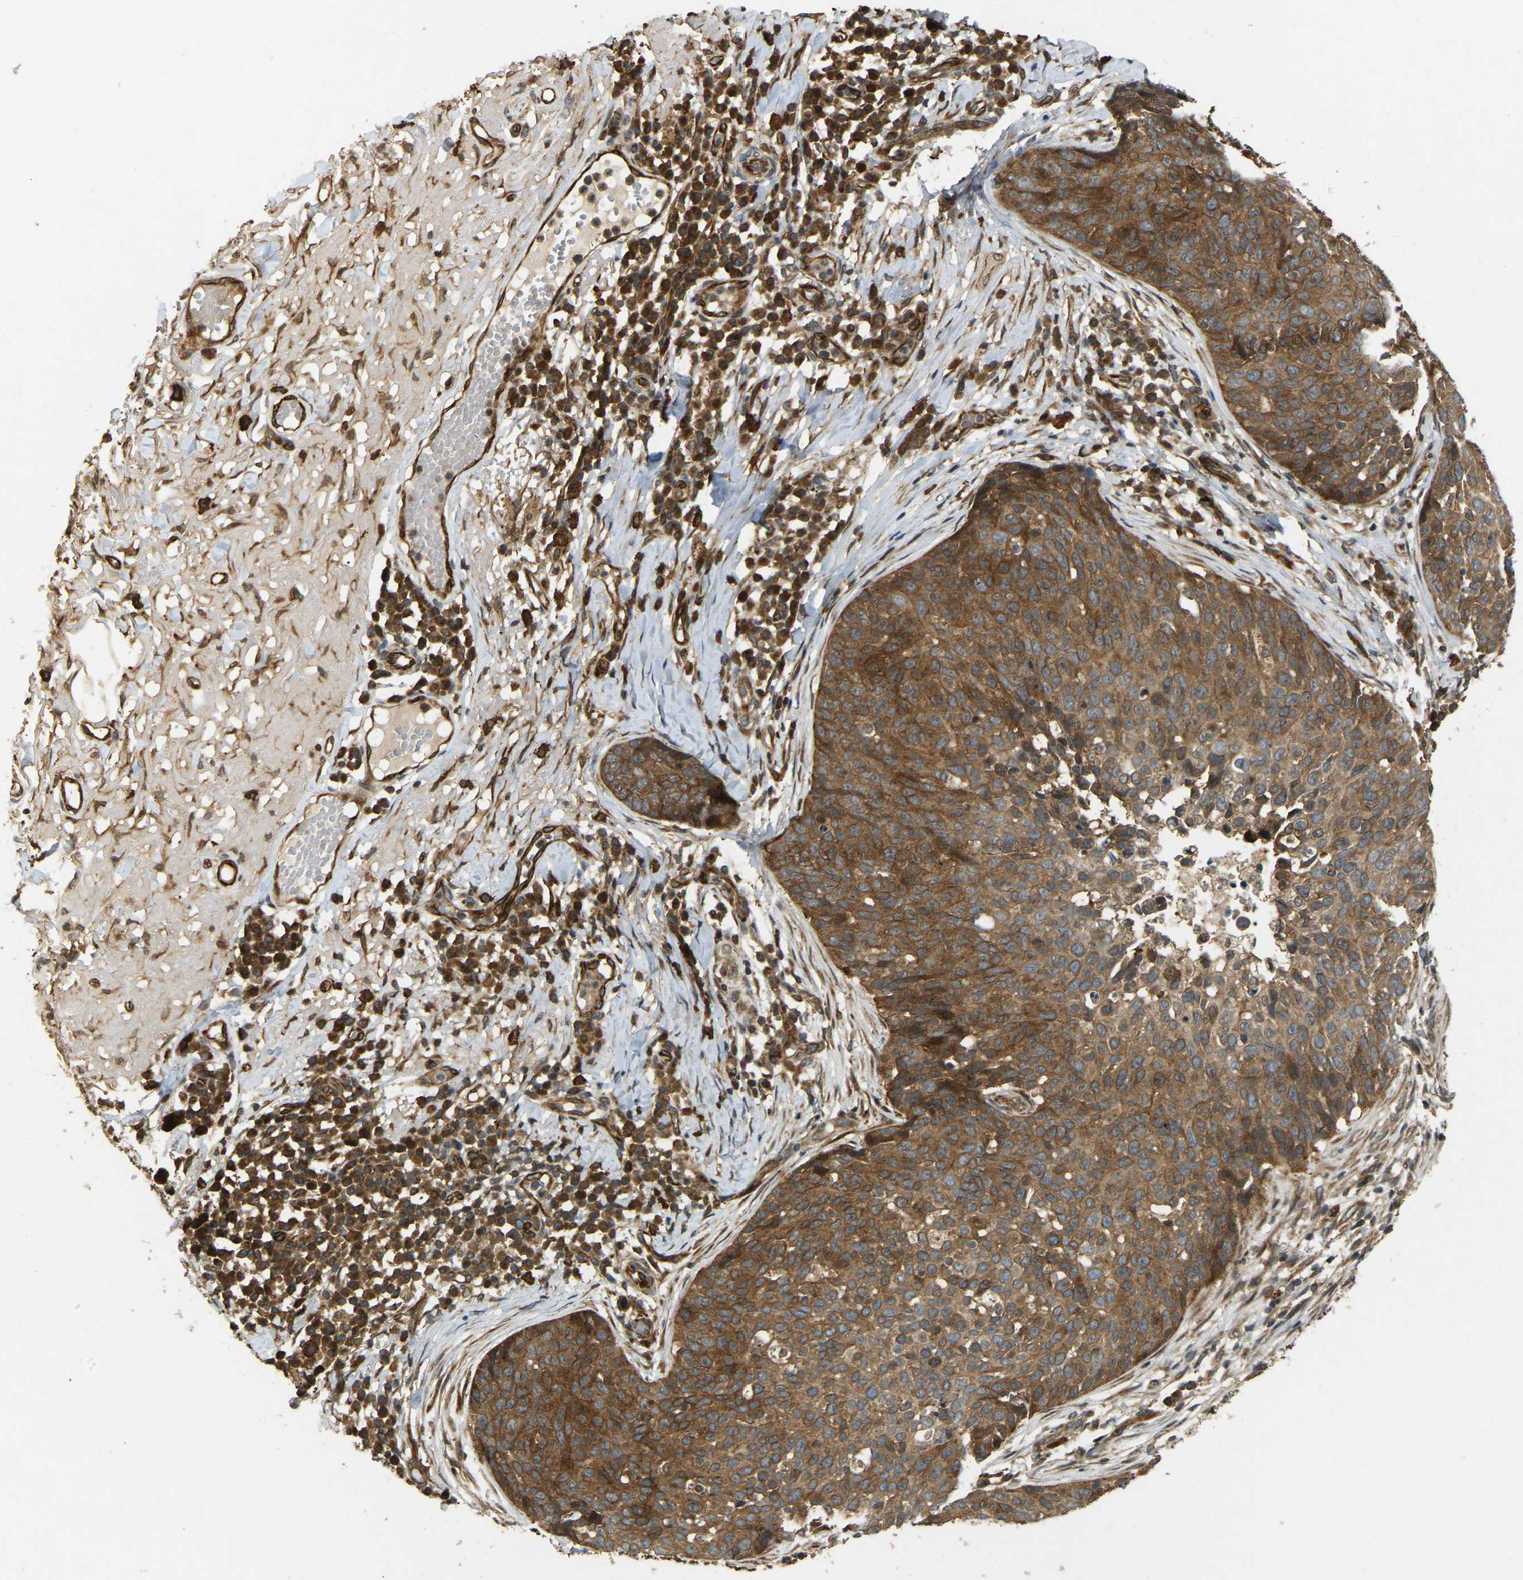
{"staining": {"intensity": "moderate", "quantity": ">75%", "location": "cytoplasmic/membranous,nuclear"}, "tissue": "skin cancer", "cell_type": "Tumor cells", "image_type": "cancer", "snomed": [{"axis": "morphology", "description": "Squamous cell carcinoma in situ, NOS"}, {"axis": "morphology", "description": "Squamous cell carcinoma, NOS"}, {"axis": "topography", "description": "Skin"}], "caption": "This micrograph exhibits skin cancer stained with immunohistochemistry (IHC) to label a protein in brown. The cytoplasmic/membranous and nuclear of tumor cells show moderate positivity for the protein. Nuclei are counter-stained blue.", "gene": "KIAA1549", "patient": {"sex": "male", "age": 93}}